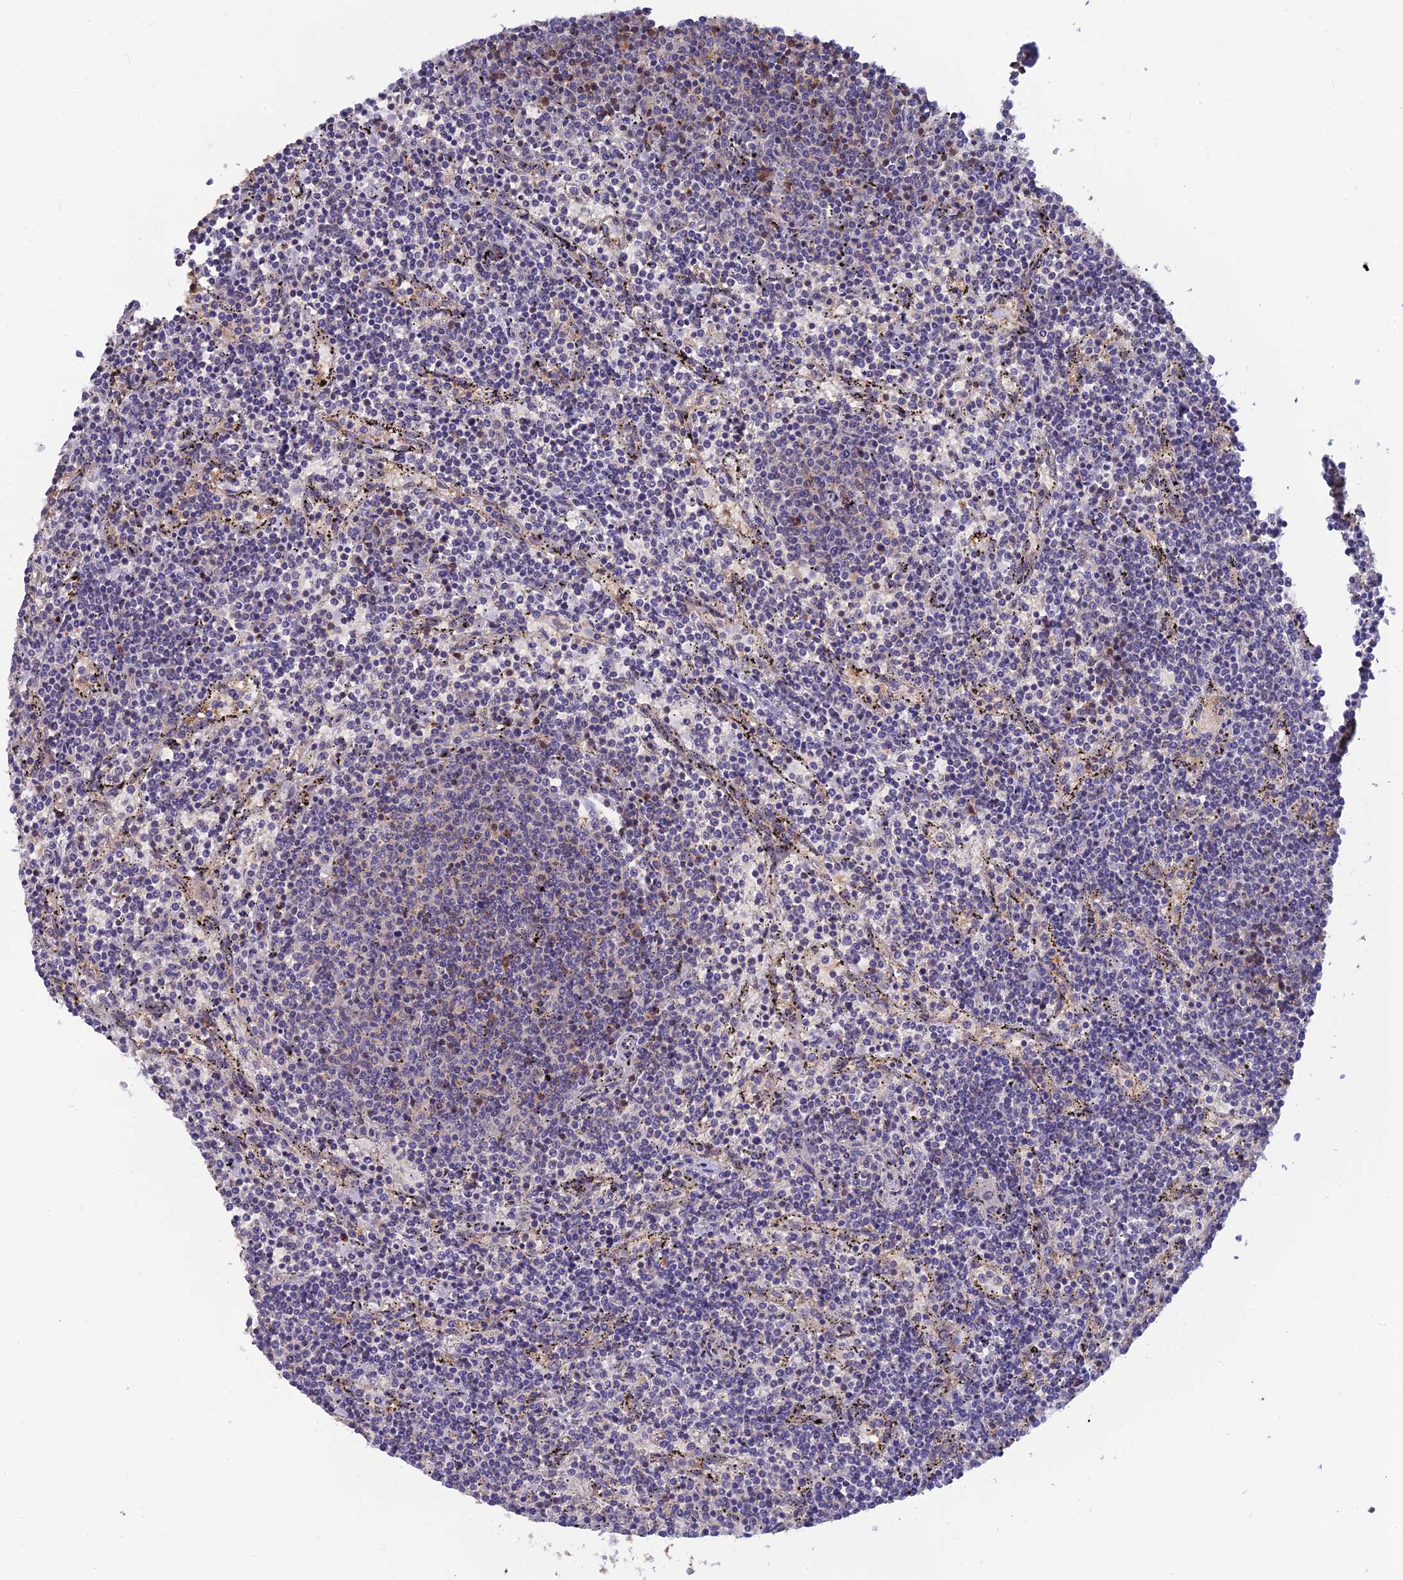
{"staining": {"intensity": "negative", "quantity": "none", "location": "none"}, "tissue": "lymphoma", "cell_type": "Tumor cells", "image_type": "cancer", "snomed": [{"axis": "morphology", "description": "Malignant lymphoma, non-Hodgkin's type, Low grade"}, {"axis": "topography", "description": "Spleen"}], "caption": "DAB immunohistochemical staining of low-grade malignant lymphoma, non-Hodgkin's type displays no significant staining in tumor cells.", "gene": "HINT1", "patient": {"sex": "female", "age": 50}}